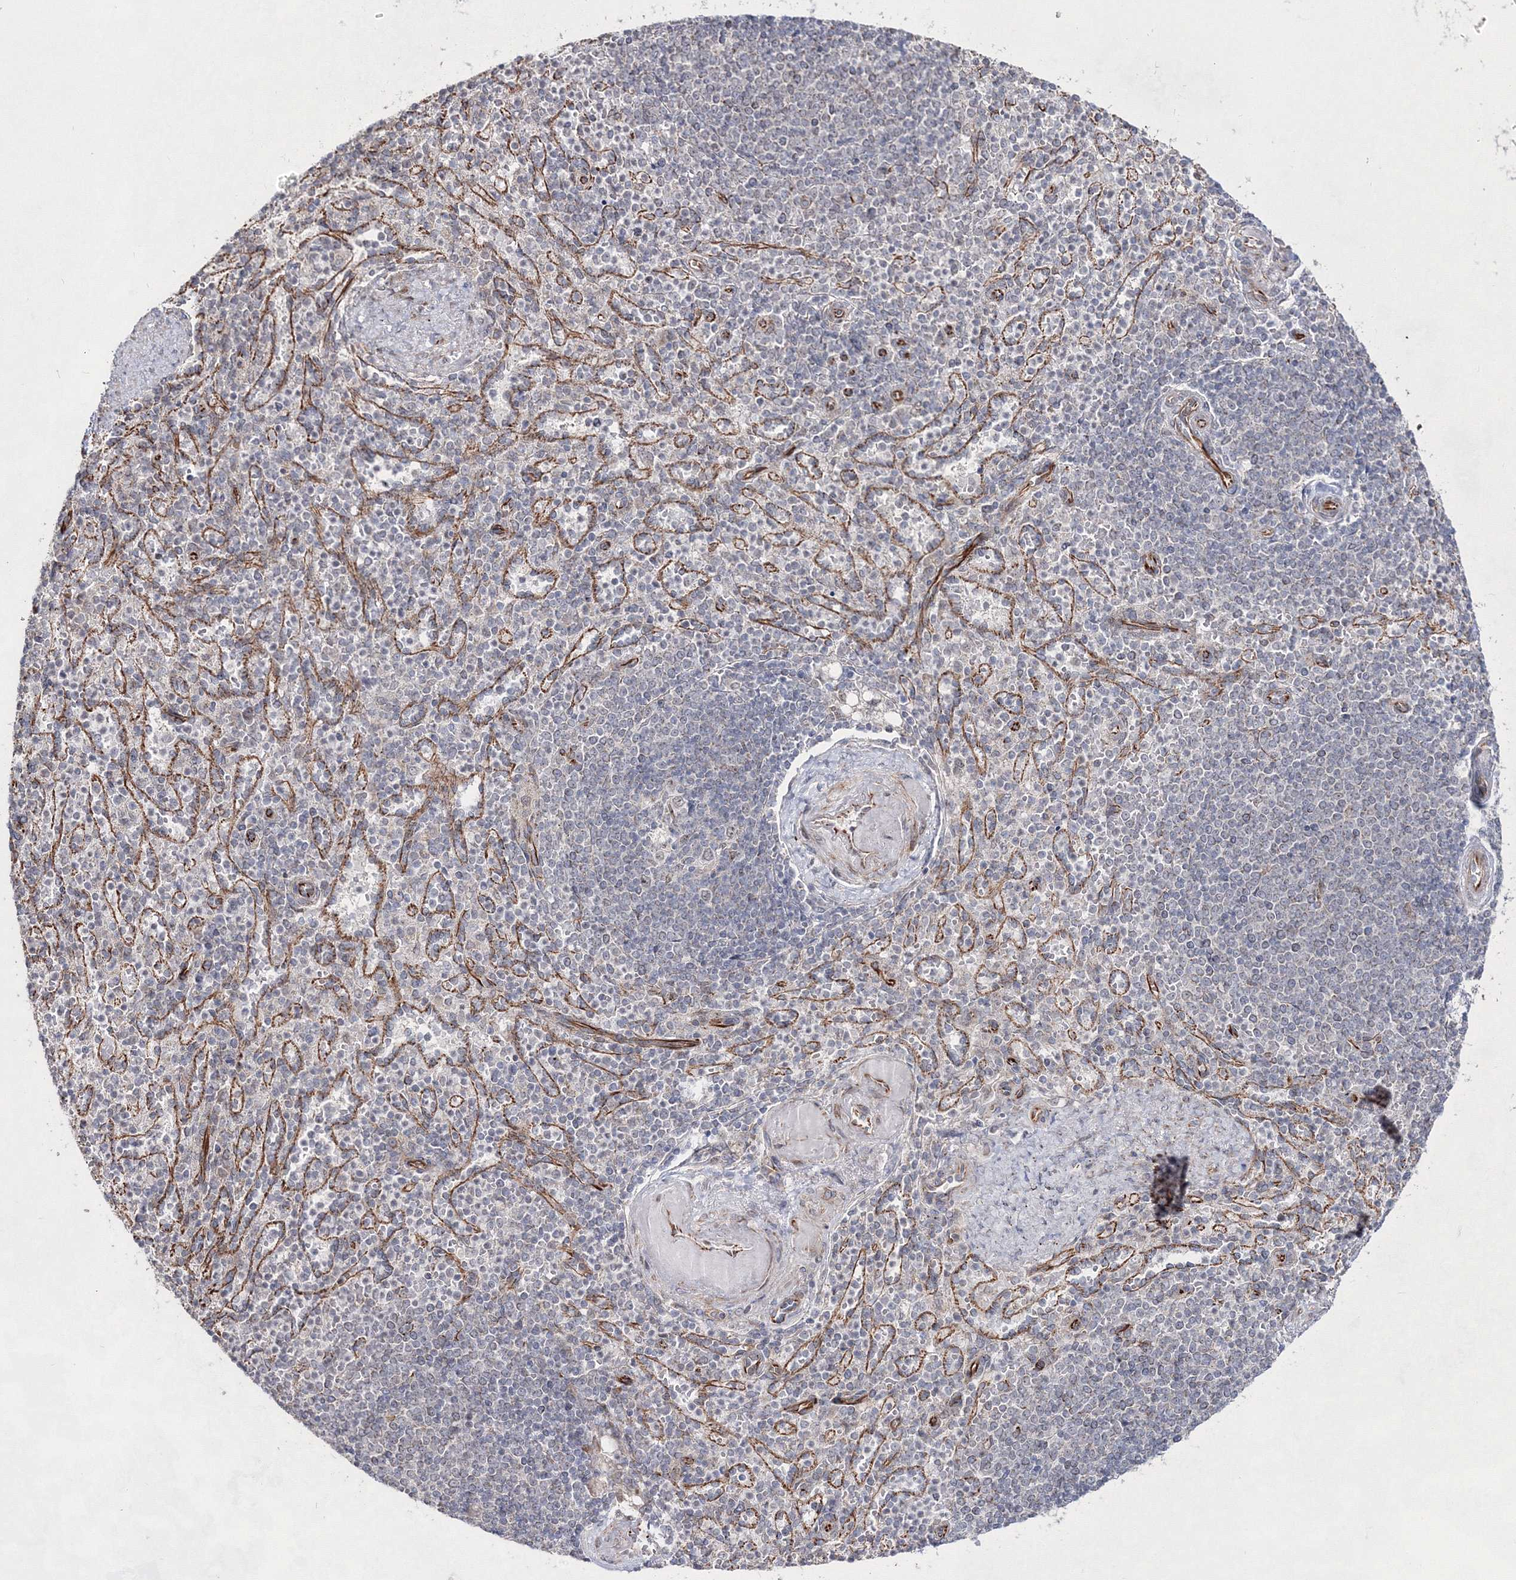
{"staining": {"intensity": "negative", "quantity": "none", "location": "none"}, "tissue": "spleen", "cell_type": "Cells in red pulp", "image_type": "normal", "snomed": [{"axis": "morphology", "description": "Normal tissue, NOS"}, {"axis": "topography", "description": "Spleen"}], "caption": "There is no significant expression in cells in red pulp of spleen. (Stains: DAB (3,3'-diaminobenzidine) immunohistochemistry (IHC) with hematoxylin counter stain, Microscopy: brightfield microscopy at high magnification).", "gene": "SNIP1", "patient": {"sex": "female", "age": 74}}